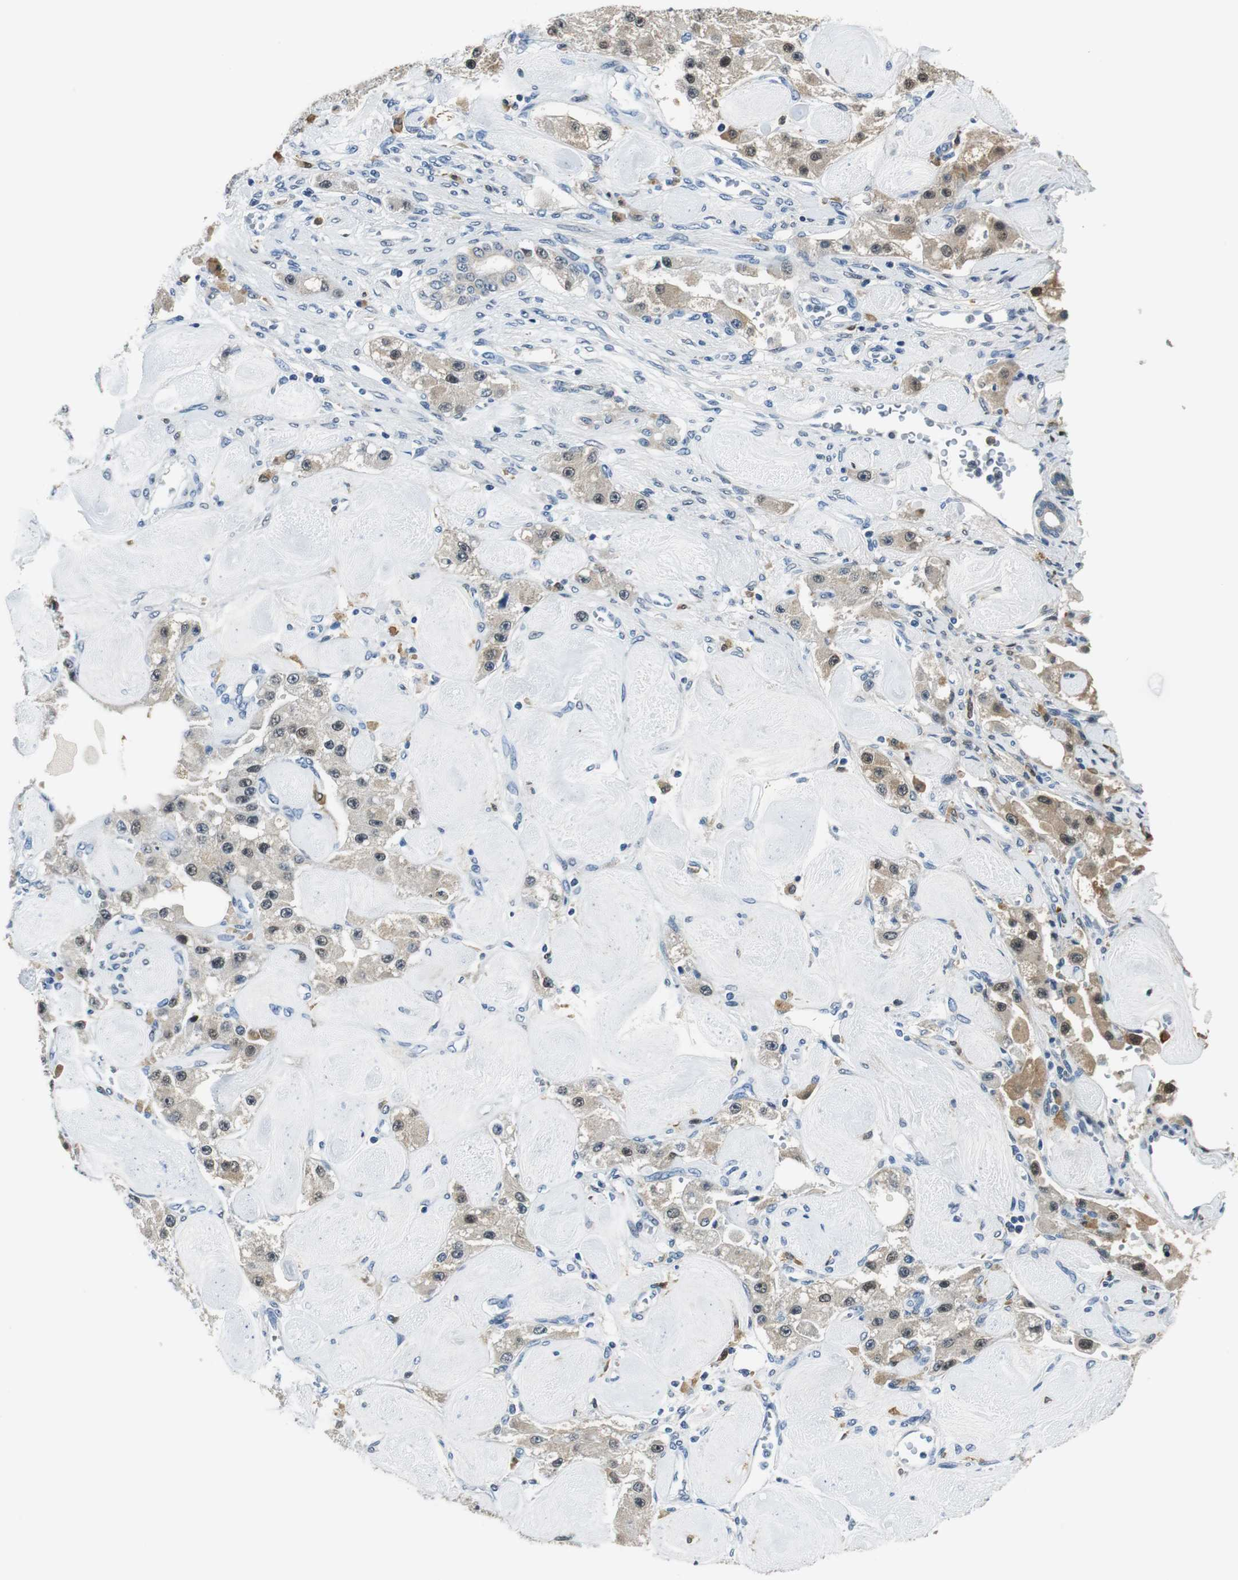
{"staining": {"intensity": "weak", "quantity": ">75%", "location": "cytoplasmic/membranous"}, "tissue": "carcinoid", "cell_type": "Tumor cells", "image_type": "cancer", "snomed": [{"axis": "morphology", "description": "Carcinoid, malignant, NOS"}, {"axis": "topography", "description": "Pancreas"}], "caption": "The image demonstrates staining of carcinoid, revealing weak cytoplasmic/membranous protein positivity (brown color) within tumor cells.", "gene": "ME1", "patient": {"sex": "male", "age": 41}}